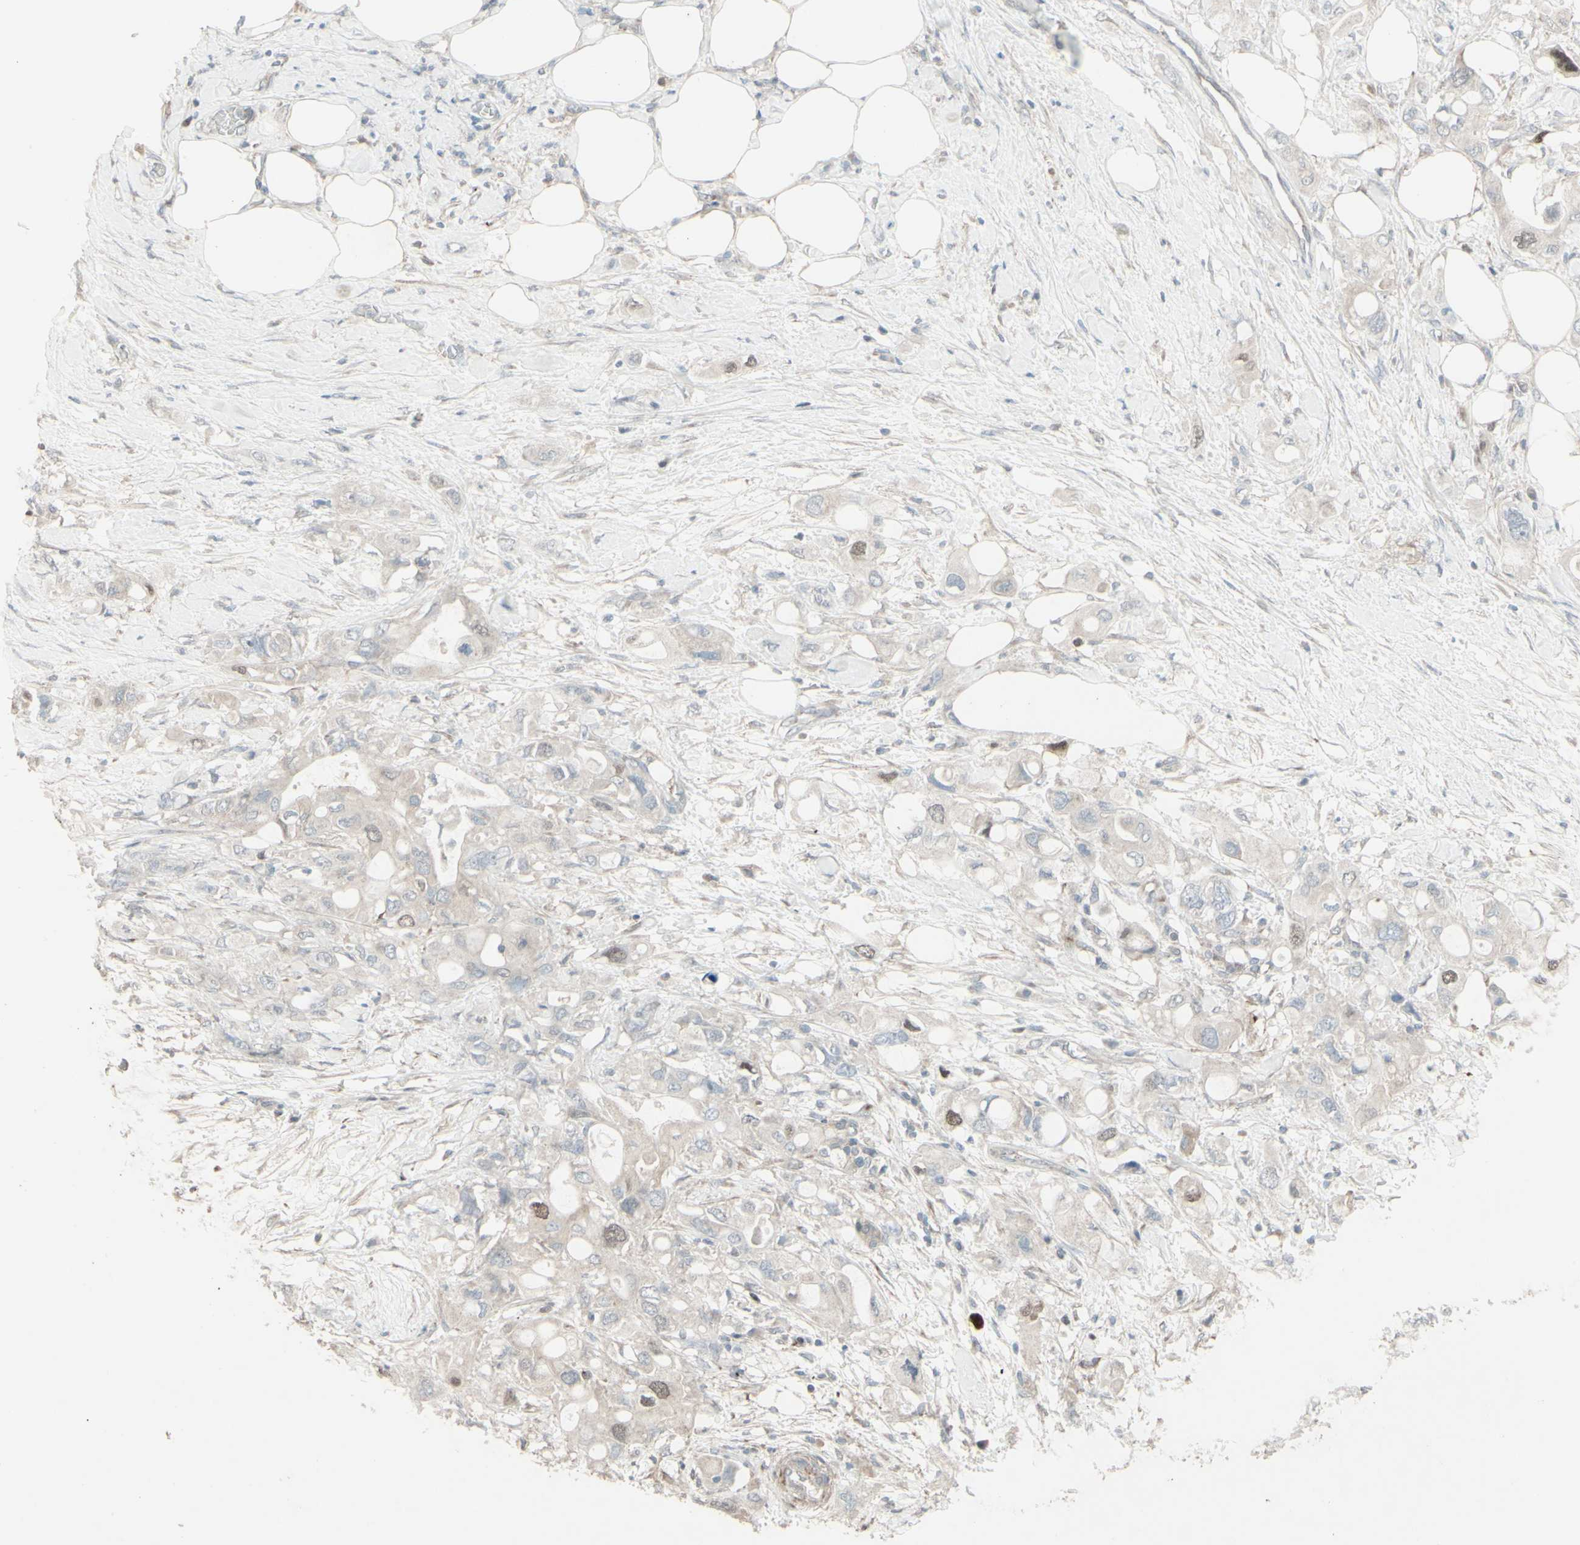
{"staining": {"intensity": "weak", "quantity": "<25%", "location": "nuclear"}, "tissue": "pancreatic cancer", "cell_type": "Tumor cells", "image_type": "cancer", "snomed": [{"axis": "morphology", "description": "Adenocarcinoma, NOS"}, {"axis": "topography", "description": "Pancreas"}], "caption": "This is an IHC micrograph of pancreatic adenocarcinoma. There is no positivity in tumor cells.", "gene": "GMNN", "patient": {"sex": "female", "age": 56}}